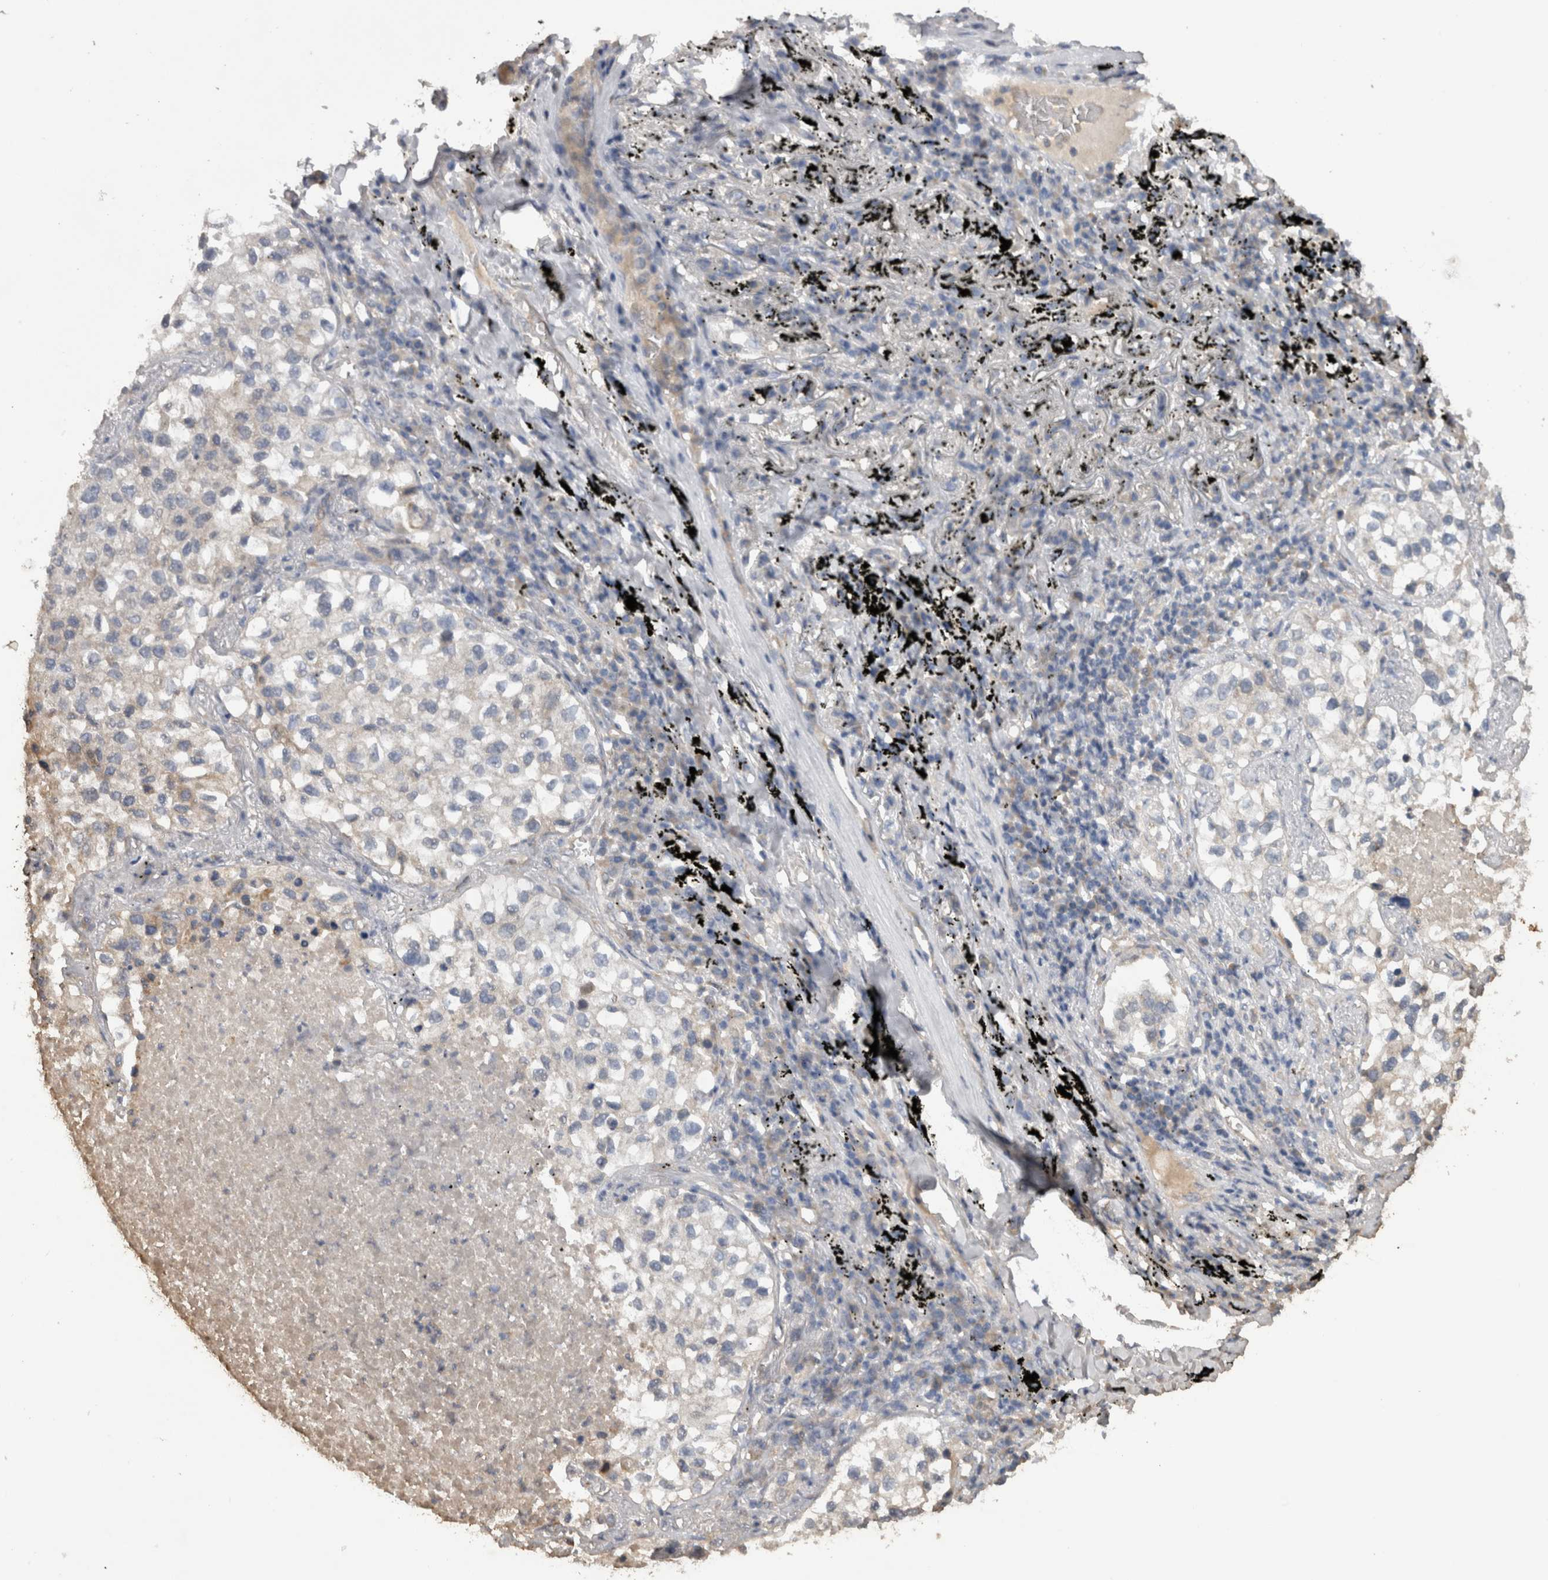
{"staining": {"intensity": "negative", "quantity": "none", "location": "none"}, "tissue": "lung cancer", "cell_type": "Tumor cells", "image_type": "cancer", "snomed": [{"axis": "morphology", "description": "Adenocarcinoma, NOS"}, {"axis": "topography", "description": "Lung"}], "caption": "This image is of lung cancer (adenocarcinoma) stained with IHC to label a protein in brown with the nuclei are counter-stained blue. There is no staining in tumor cells.", "gene": "TMED7", "patient": {"sex": "male", "age": 63}}